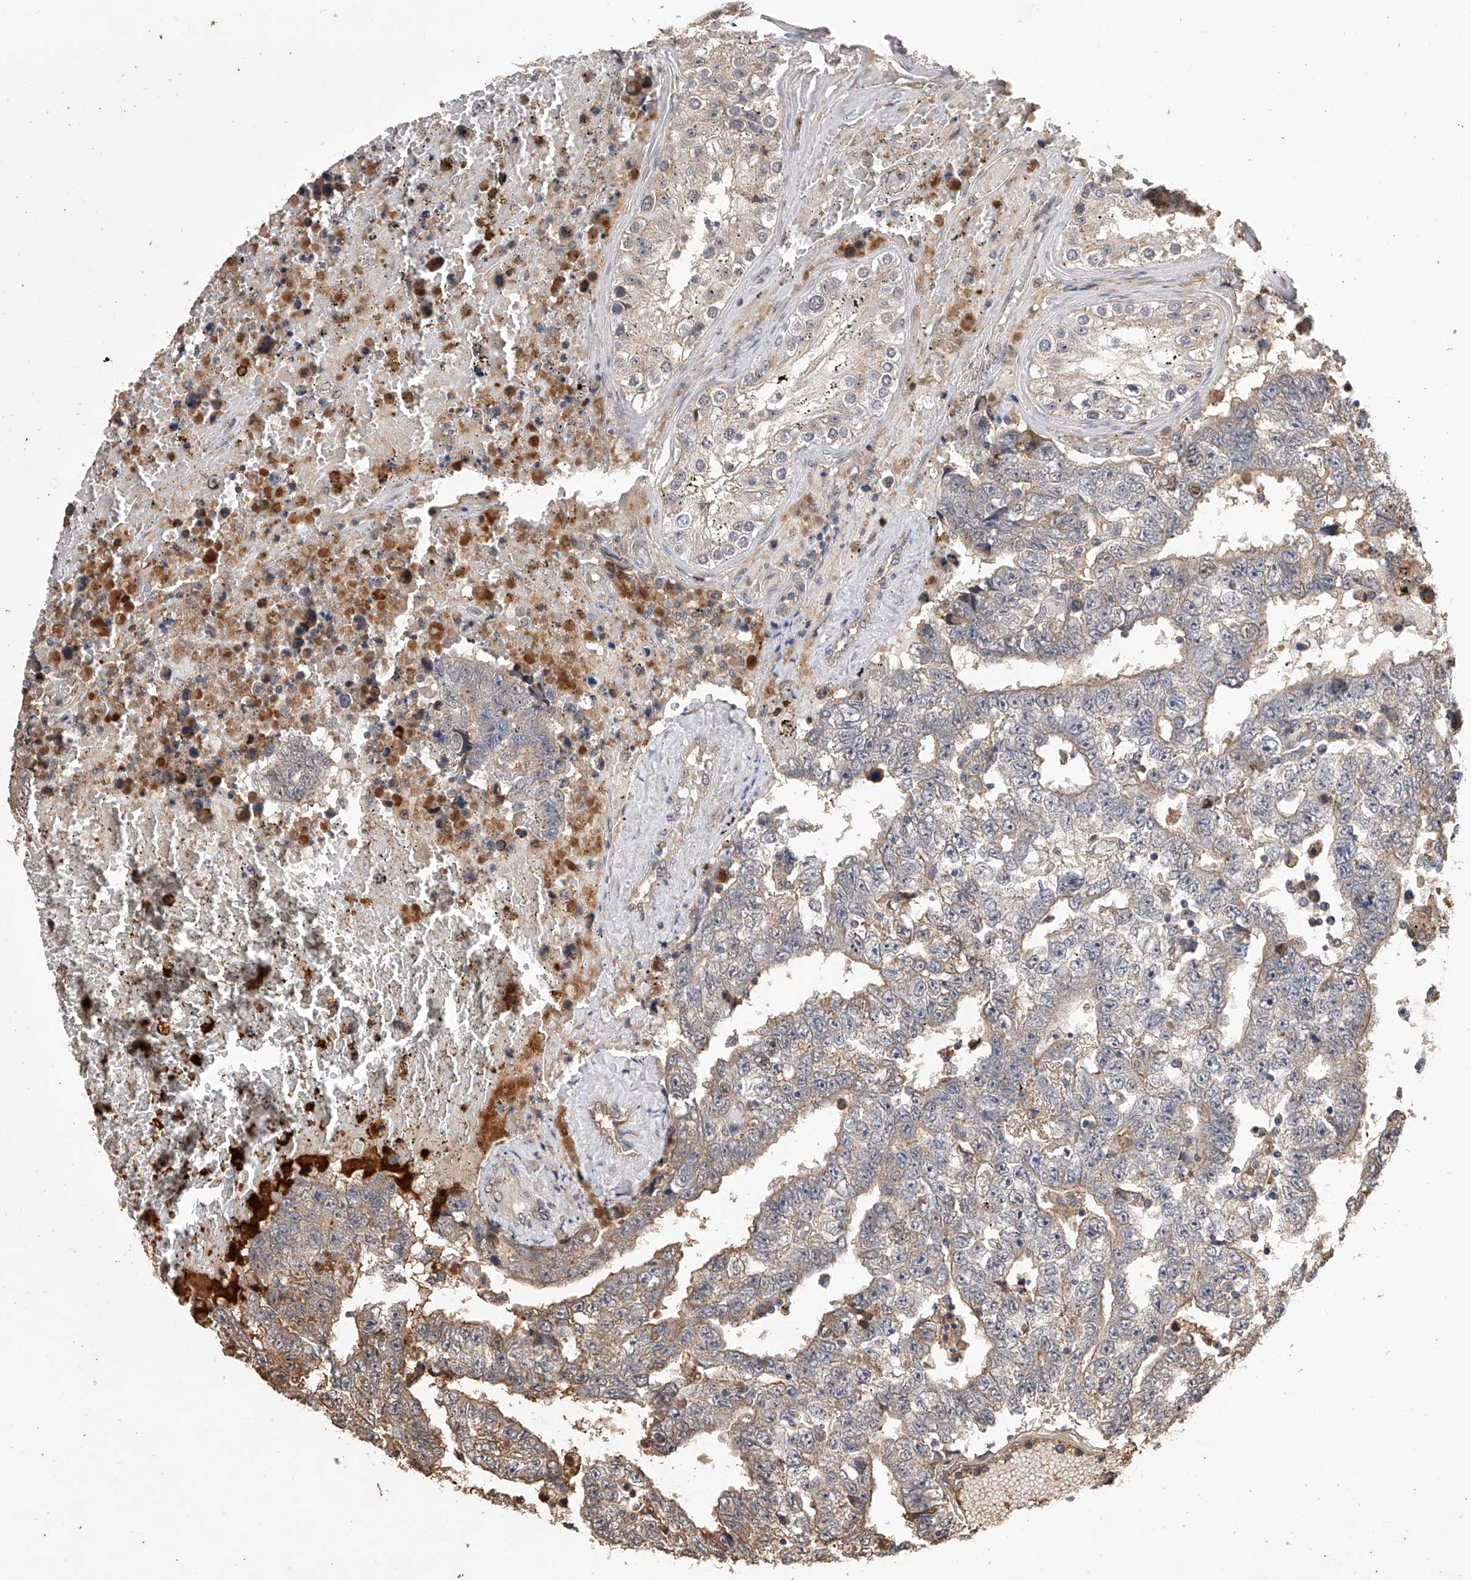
{"staining": {"intensity": "weak", "quantity": "25%-75%", "location": "cytoplasmic/membranous"}, "tissue": "testis cancer", "cell_type": "Tumor cells", "image_type": "cancer", "snomed": [{"axis": "morphology", "description": "Carcinoma, Embryonal, NOS"}, {"axis": "topography", "description": "Testis"}], "caption": "IHC (DAB) staining of human embryonal carcinoma (testis) shows weak cytoplasmic/membranous protein expression in approximately 25%-75% of tumor cells. Using DAB (brown) and hematoxylin (blue) stains, captured at high magnification using brightfield microscopy.", "gene": "CFAP410", "patient": {"sex": "male", "age": 25}}